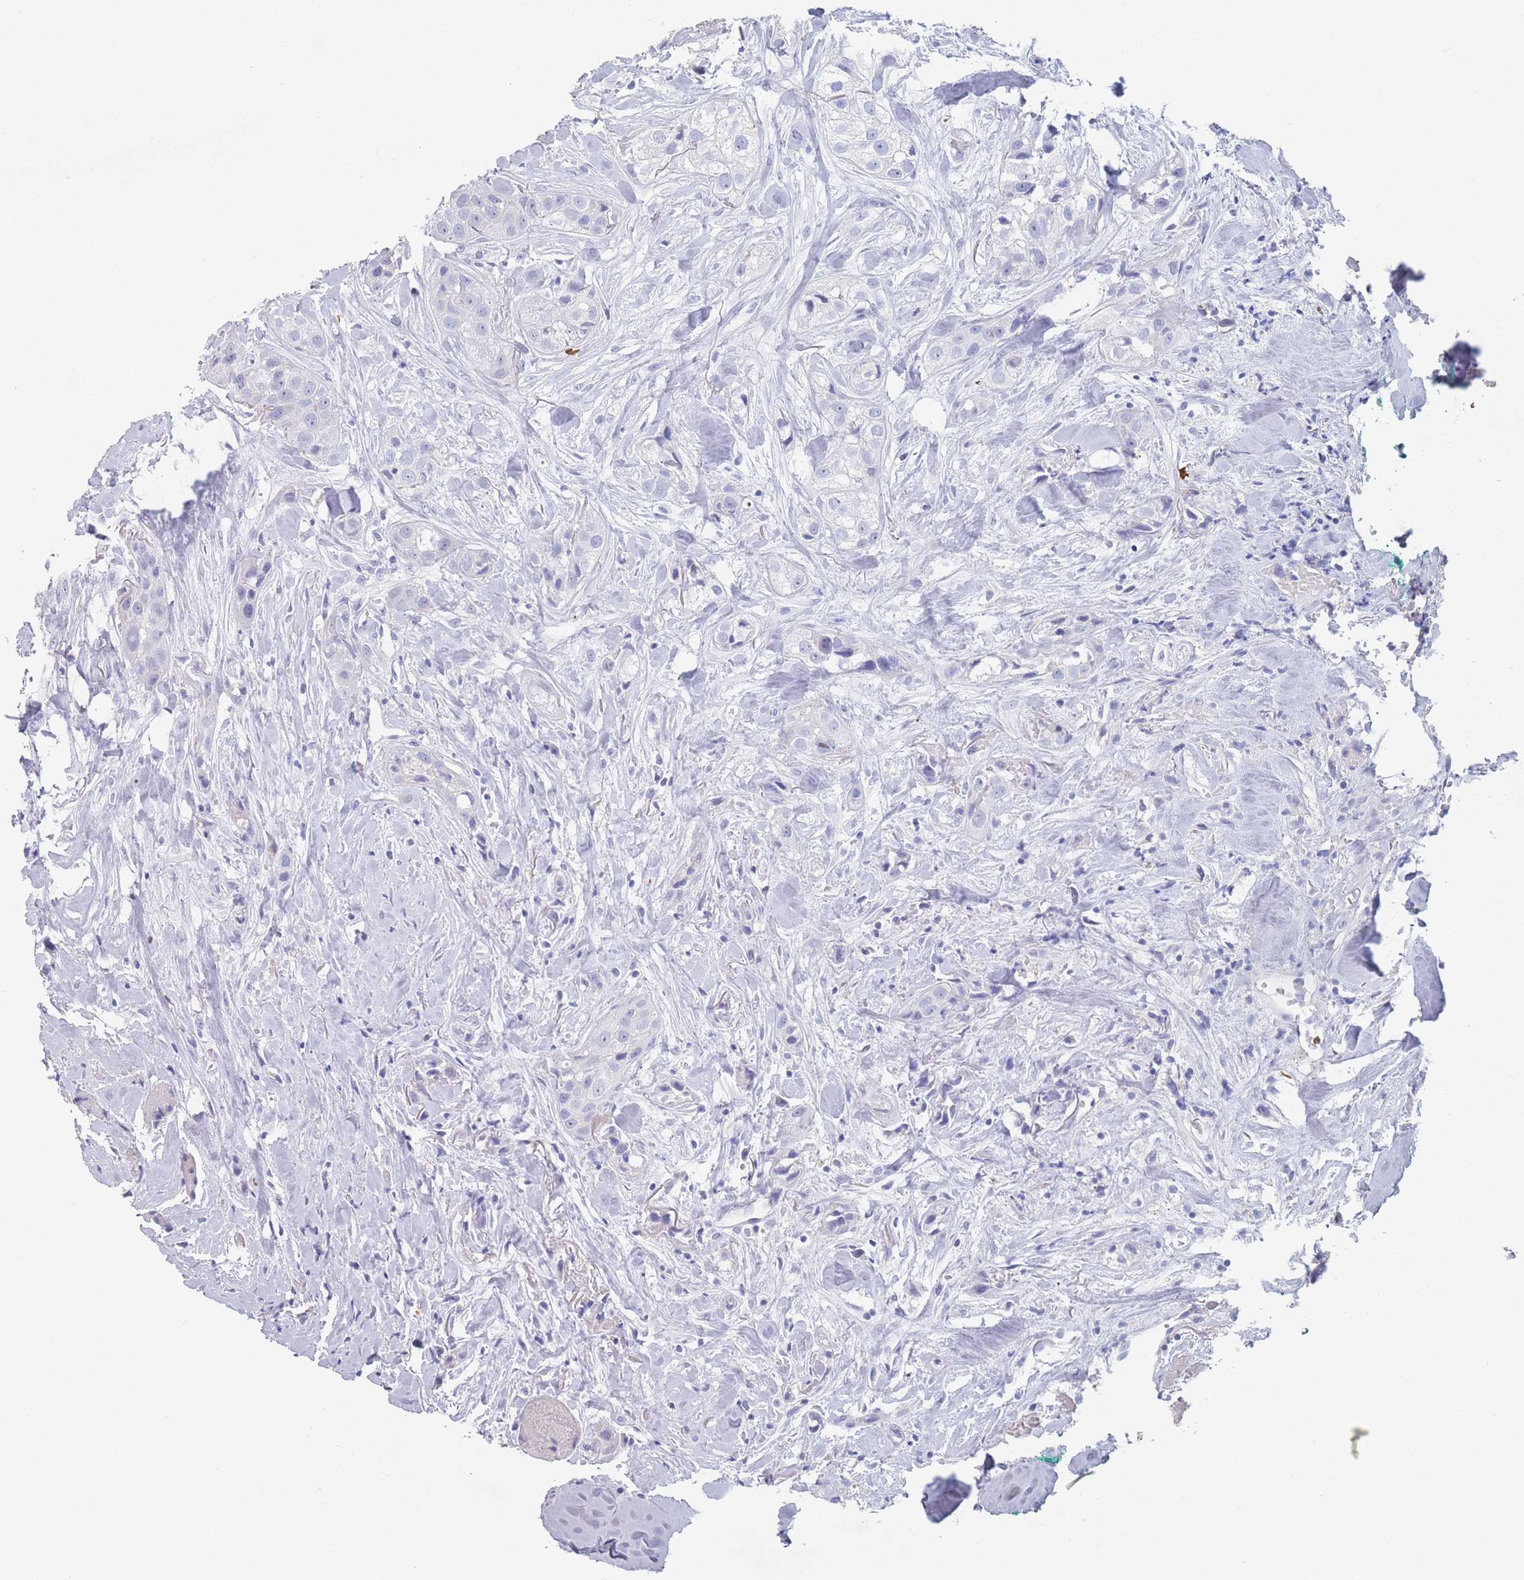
{"staining": {"intensity": "negative", "quantity": "none", "location": "none"}, "tissue": "head and neck cancer", "cell_type": "Tumor cells", "image_type": "cancer", "snomed": [{"axis": "morphology", "description": "Normal tissue, NOS"}, {"axis": "morphology", "description": "Squamous cell carcinoma, NOS"}, {"axis": "topography", "description": "Skeletal muscle"}, {"axis": "topography", "description": "Head-Neck"}], "caption": "This is a micrograph of immunohistochemistry staining of squamous cell carcinoma (head and neck), which shows no staining in tumor cells.", "gene": "ATP1A3", "patient": {"sex": "male", "age": 51}}